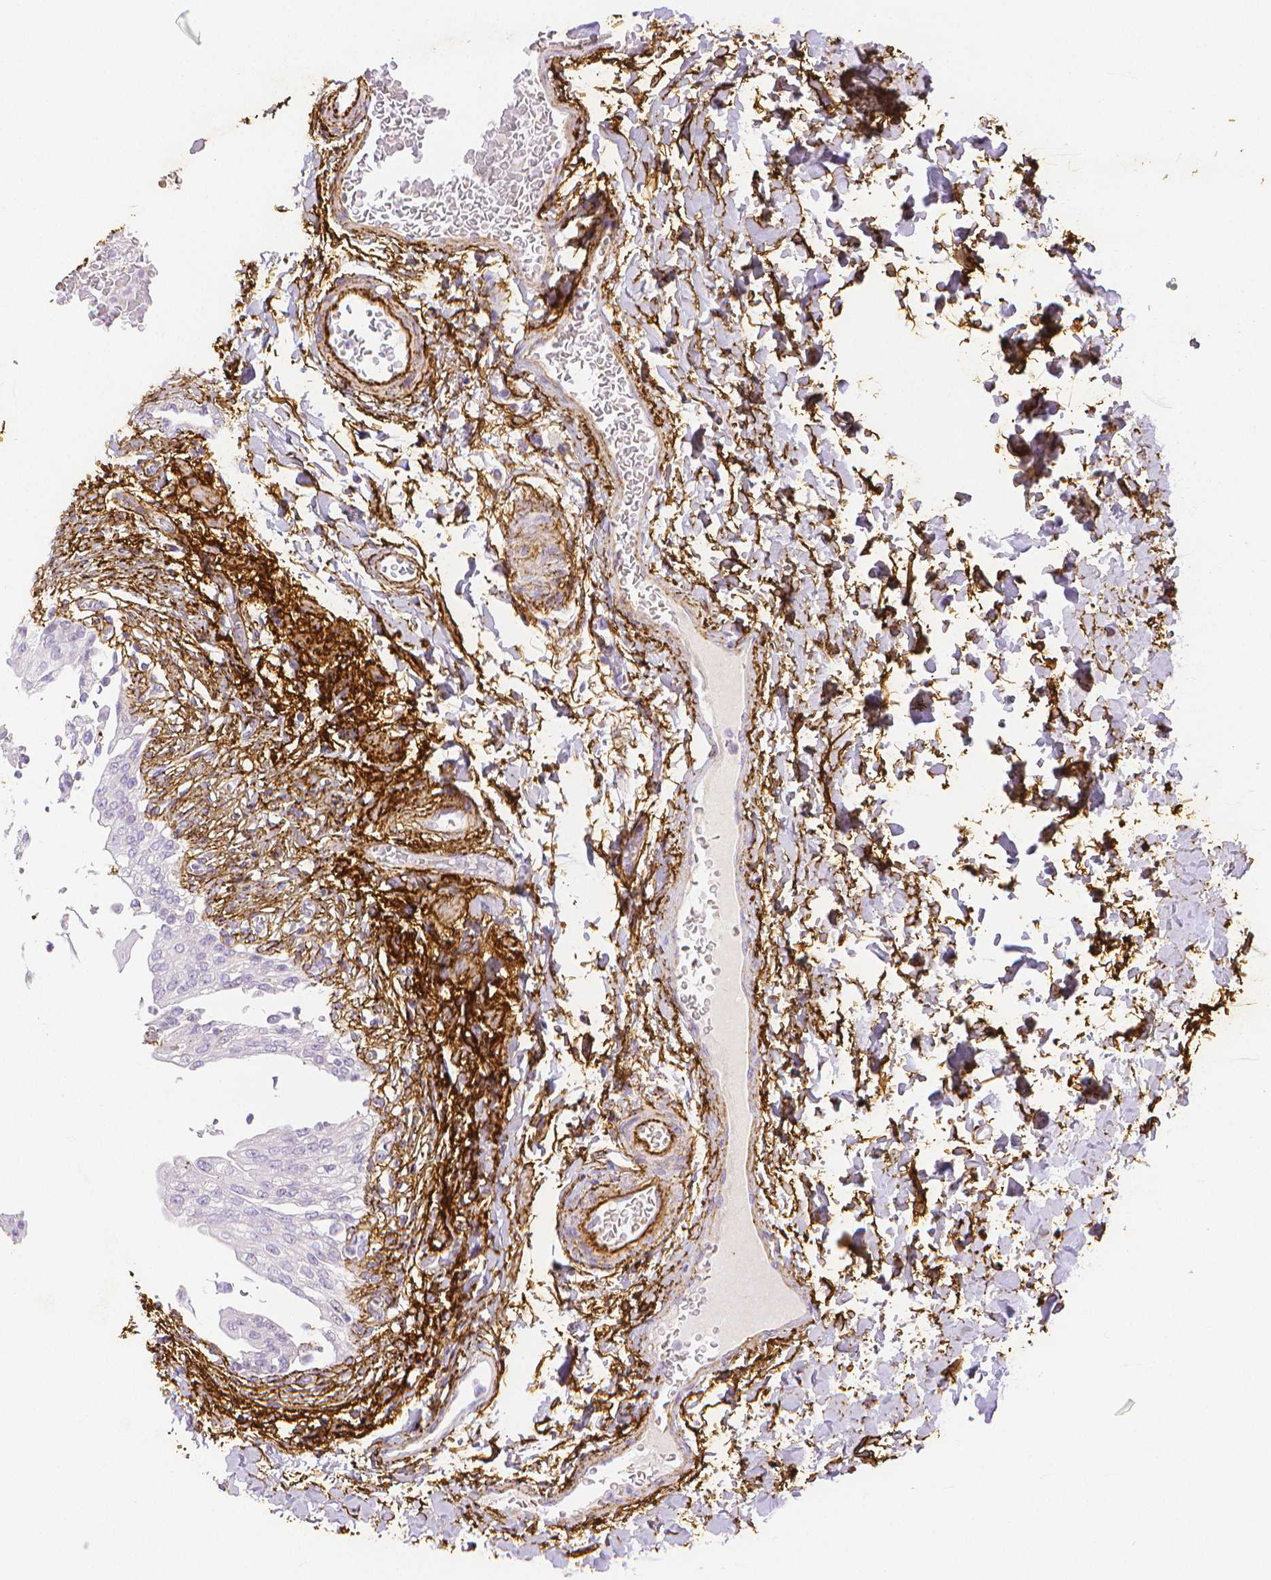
{"staining": {"intensity": "negative", "quantity": "none", "location": "none"}, "tissue": "urinary bladder", "cell_type": "Urothelial cells", "image_type": "normal", "snomed": [{"axis": "morphology", "description": "Normal tissue, NOS"}, {"axis": "topography", "description": "Urinary bladder"}, {"axis": "topography", "description": "Peripheral nerve tissue"}], "caption": "Immunohistochemistry of benign human urinary bladder shows no positivity in urothelial cells.", "gene": "FBN1", "patient": {"sex": "female", "age": 60}}